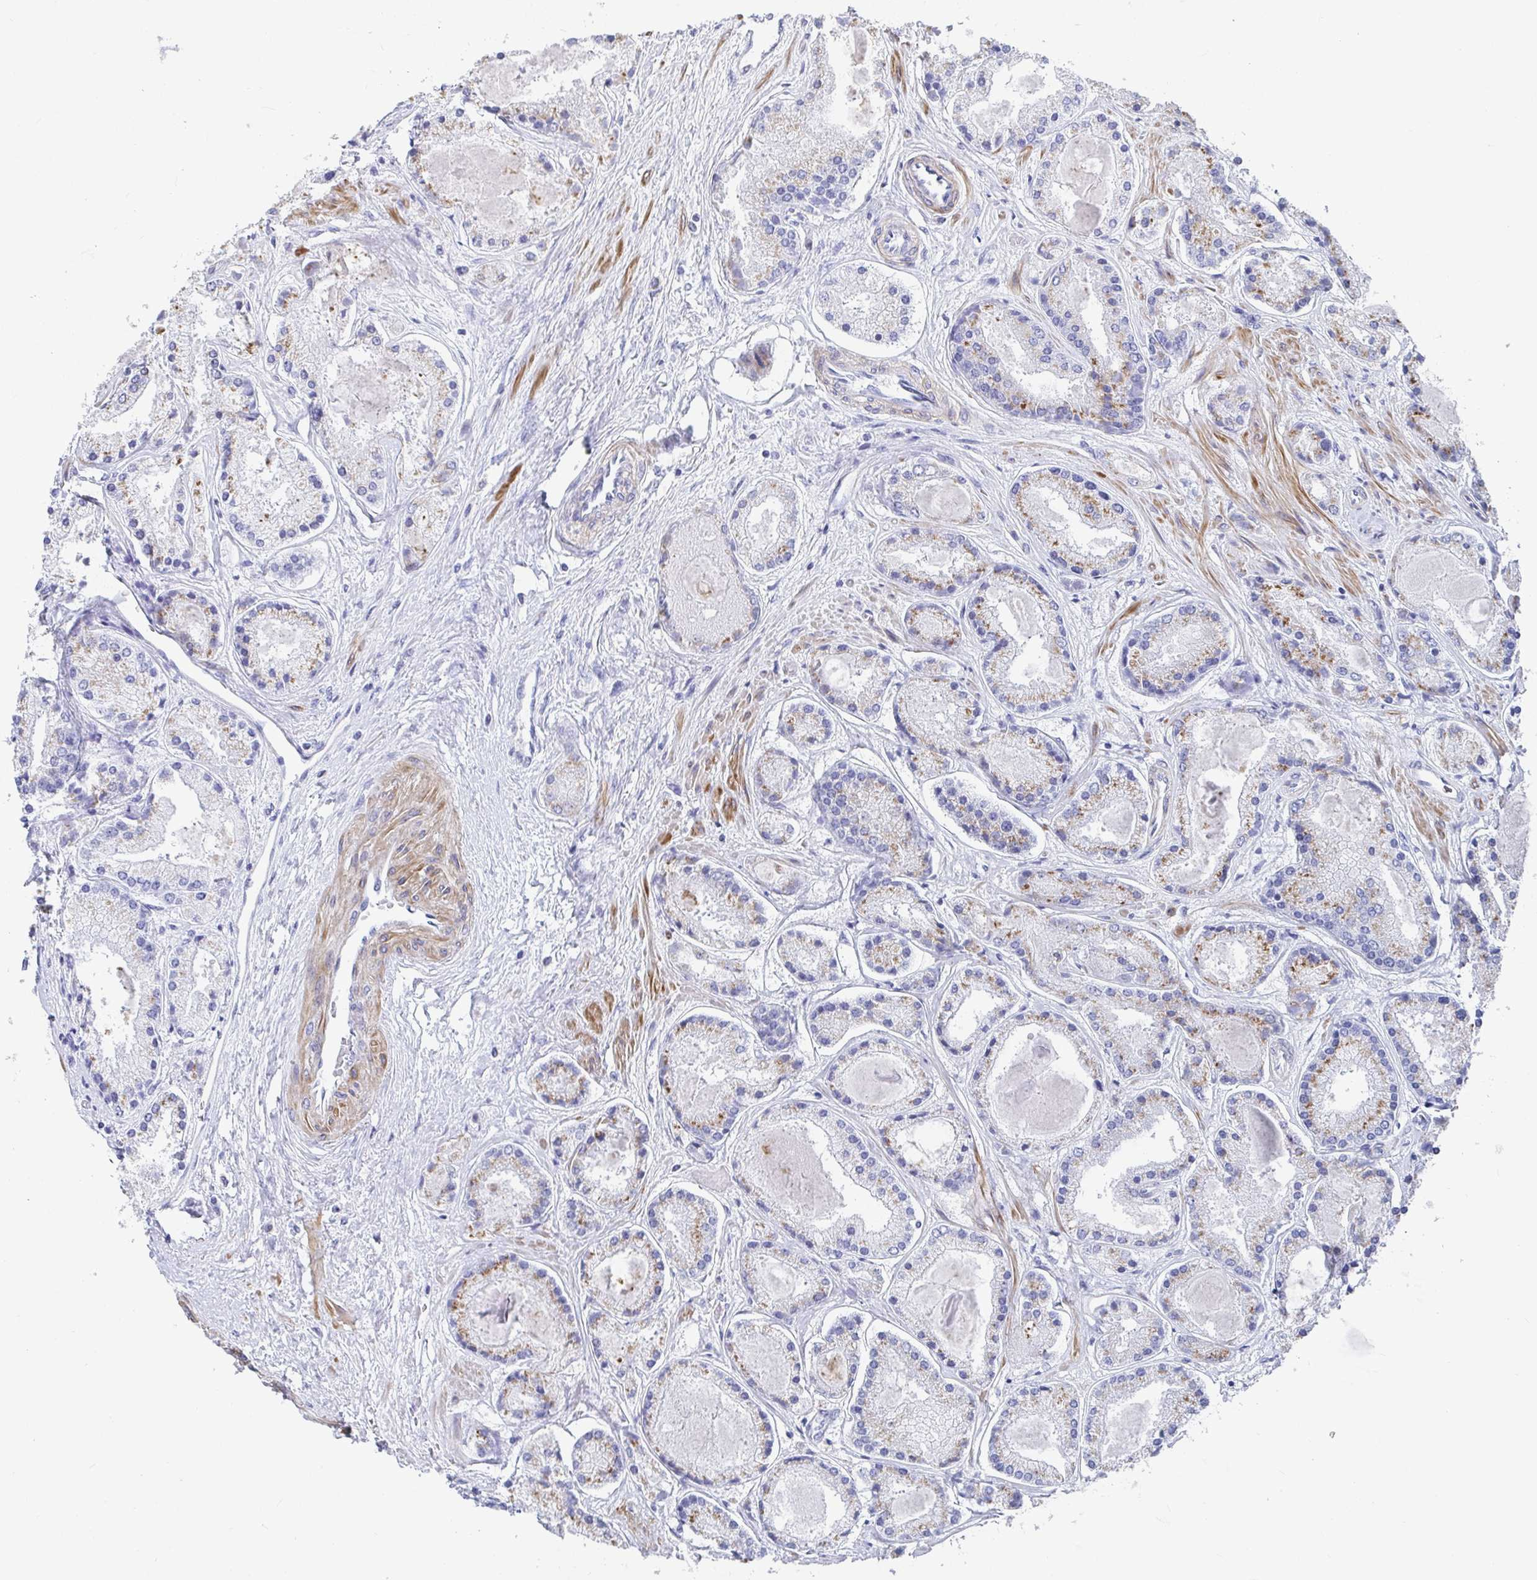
{"staining": {"intensity": "moderate", "quantity": "<25%", "location": "cytoplasmic/membranous"}, "tissue": "prostate cancer", "cell_type": "Tumor cells", "image_type": "cancer", "snomed": [{"axis": "morphology", "description": "Adenocarcinoma, High grade"}, {"axis": "topography", "description": "Prostate"}], "caption": "IHC of human high-grade adenocarcinoma (prostate) reveals low levels of moderate cytoplasmic/membranous expression in approximately <25% of tumor cells.", "gene": "ZFP82", "patient": {"sex": "male", "age": 67}}